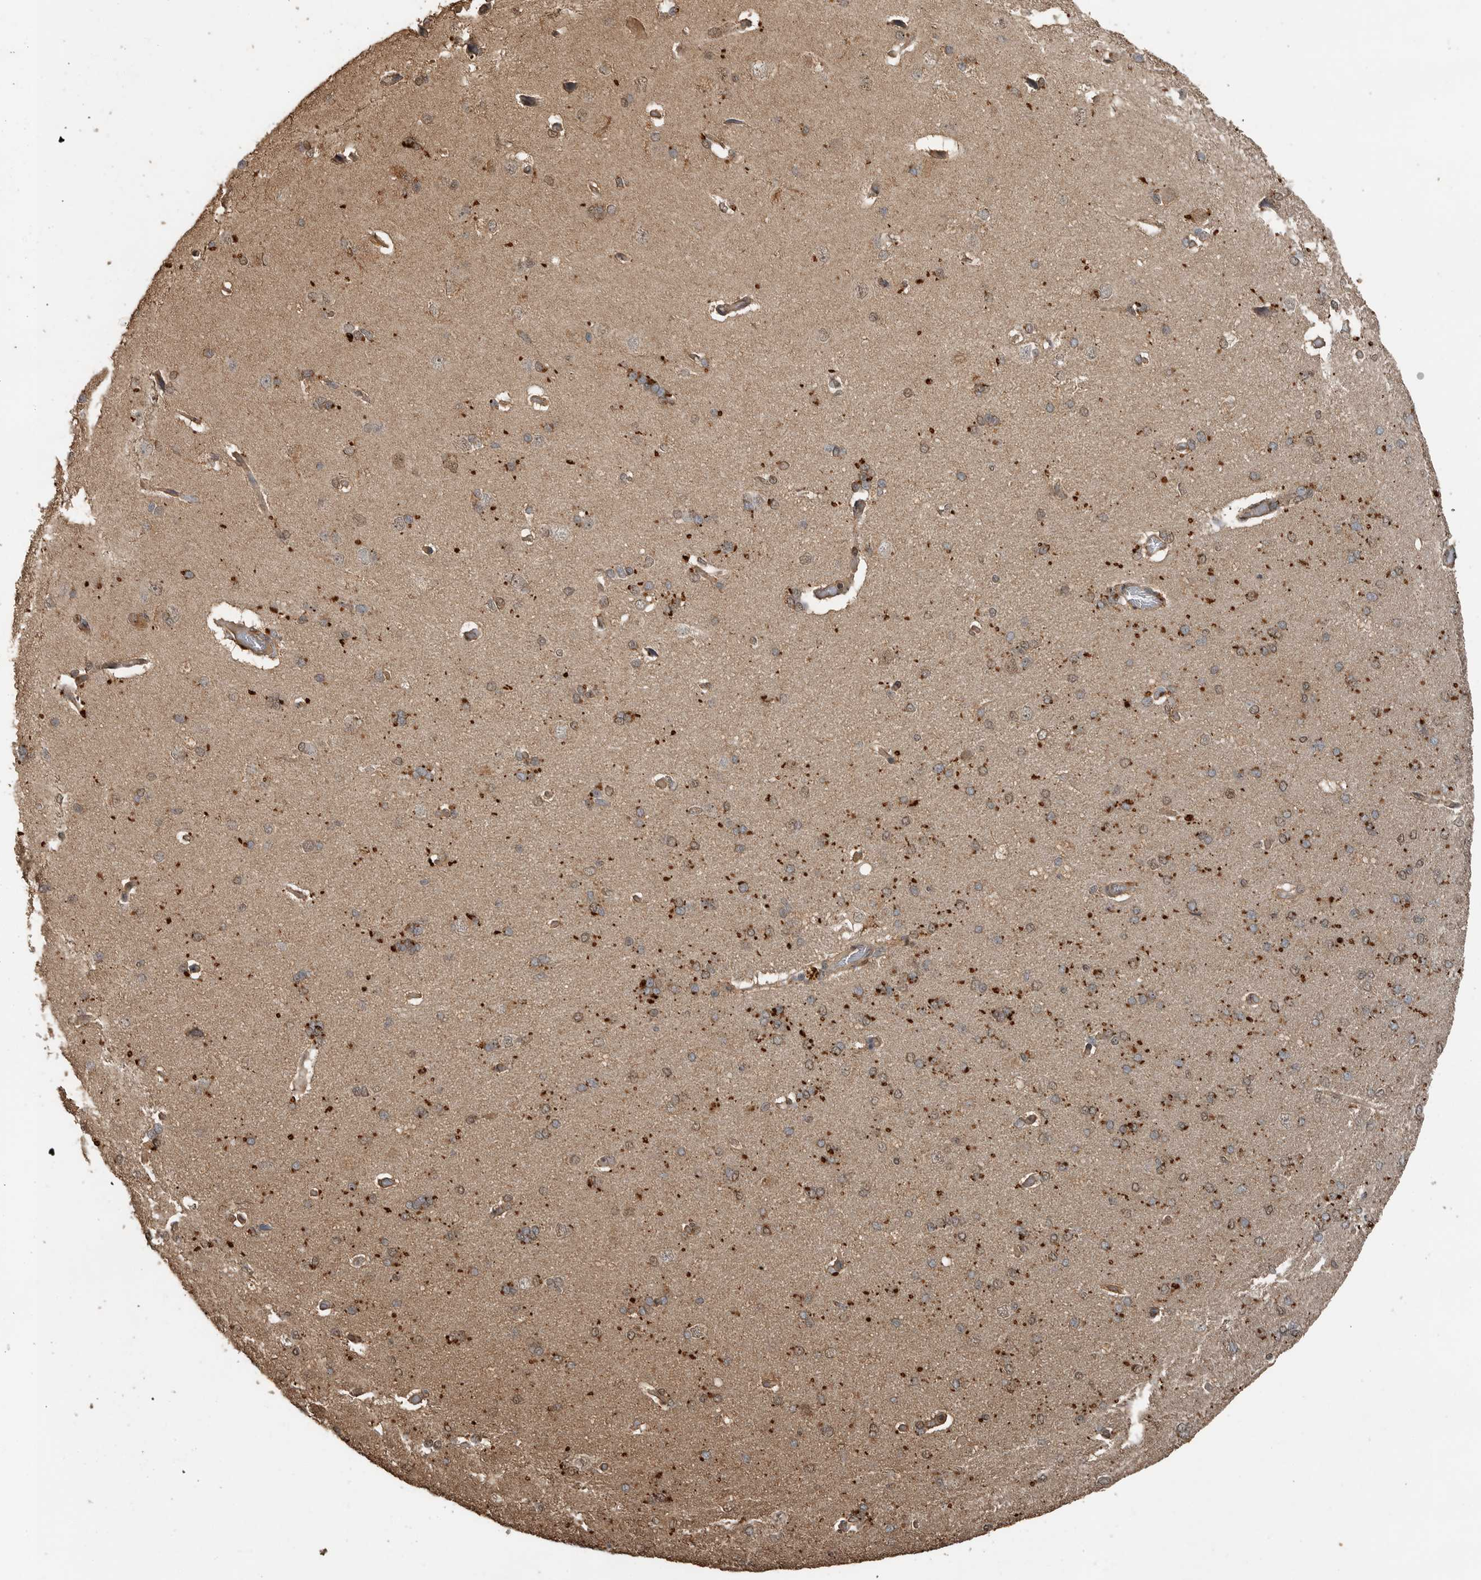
{"staining": {"intensity": "weak", "quantity": ">75%", "location": "cytoplasmic/membranous"}, "tissue": "cerebral cortex", "cell_type": "Endothelial cells", "image_type": "normal", "snomed": [{"axis": "morphology", "description": "Normal tissue, NOS"}, {"axis": "topography", "description": "Cerebral cortex"}], "caption": "Immunohistochemistry micrograph of benign cerebral cortex: cerebral cortex stained using immunohistochemistry demonstrates low levels of weak protein expression localized specifically in the cytoplasmic/membranous of endothelial cells, appearing as a cytoplasmic/membranous brown color.", "gene": "BLZF1", "patient": {"sex": "male", "age": 62}}